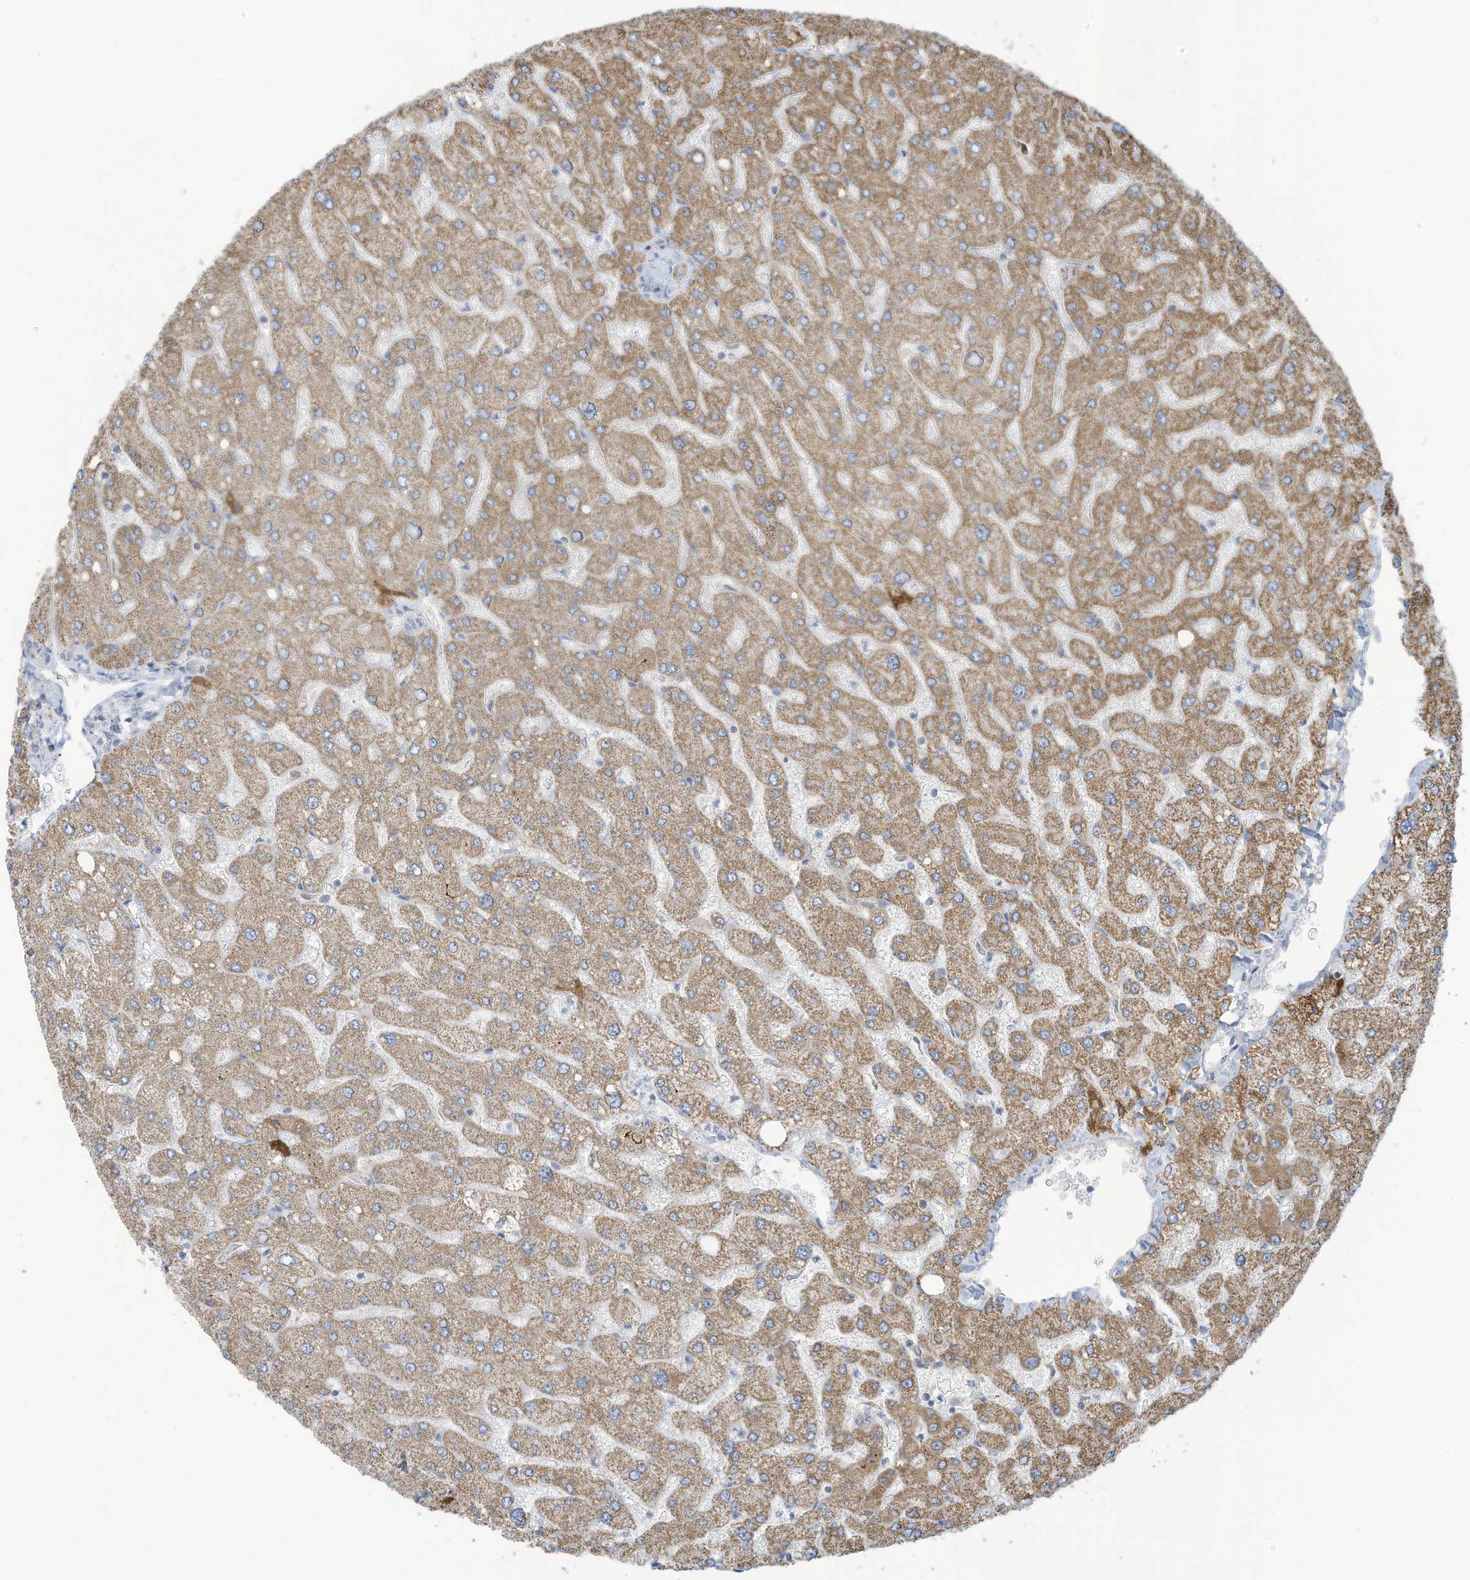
{"staining": {"intensity": "negative", "quantity": "none", "location": "none"}, "tissue": "liver", "cell_type": "Cholangiocytes", "image_type": "normal", "snomed": [{"axis": "morphology", "description": "Normal tissue, NOS"}, {"axis": "topography", "description": "Liver"}], "caption": "This is an IHC image of benign human liver. There is no positivity in cholangiocytes.", "gene": "NLN", "patient": {"sex": "male", "age": 55}}